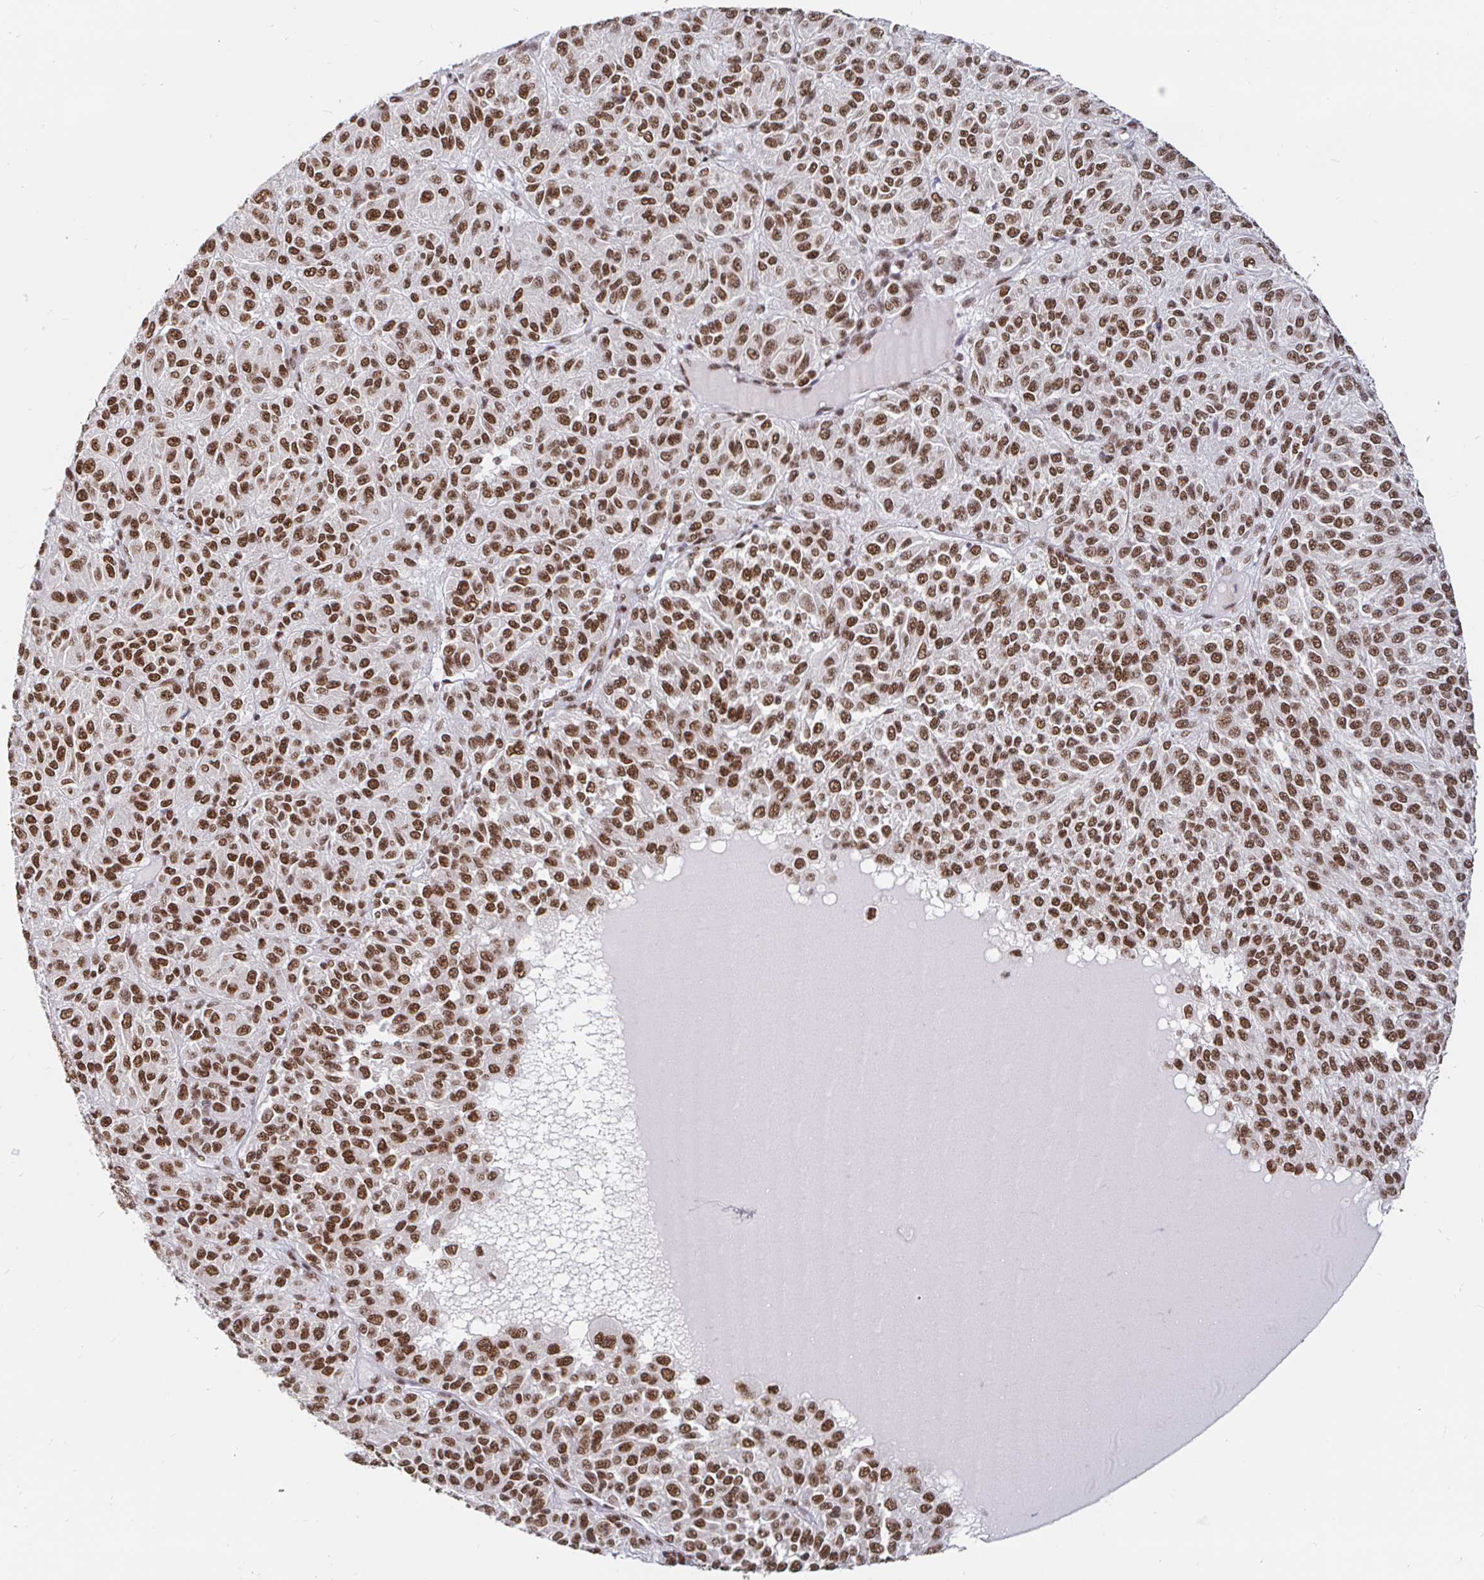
{"staining": {"intensity": "moderate", "quantity": ">75%", "location": "nuclear"}, "tissue": "melanoma", "cell_type": "Tumor cells", "image_type": "cancer", "snomed": [{"axis": "morphology", "description": "Malignant melanoma, Metastatic site"}, {"axis": "topography", "description": "Brain"}], "caption": "Immunohistochemical staining of malignant melanoma (metastatic site) reveals medium levels of moderate nuclear positivity in approximately >75% of tumor cells.", "gene": "RBMX", "patient": {"sex": "female", "age": 56}}